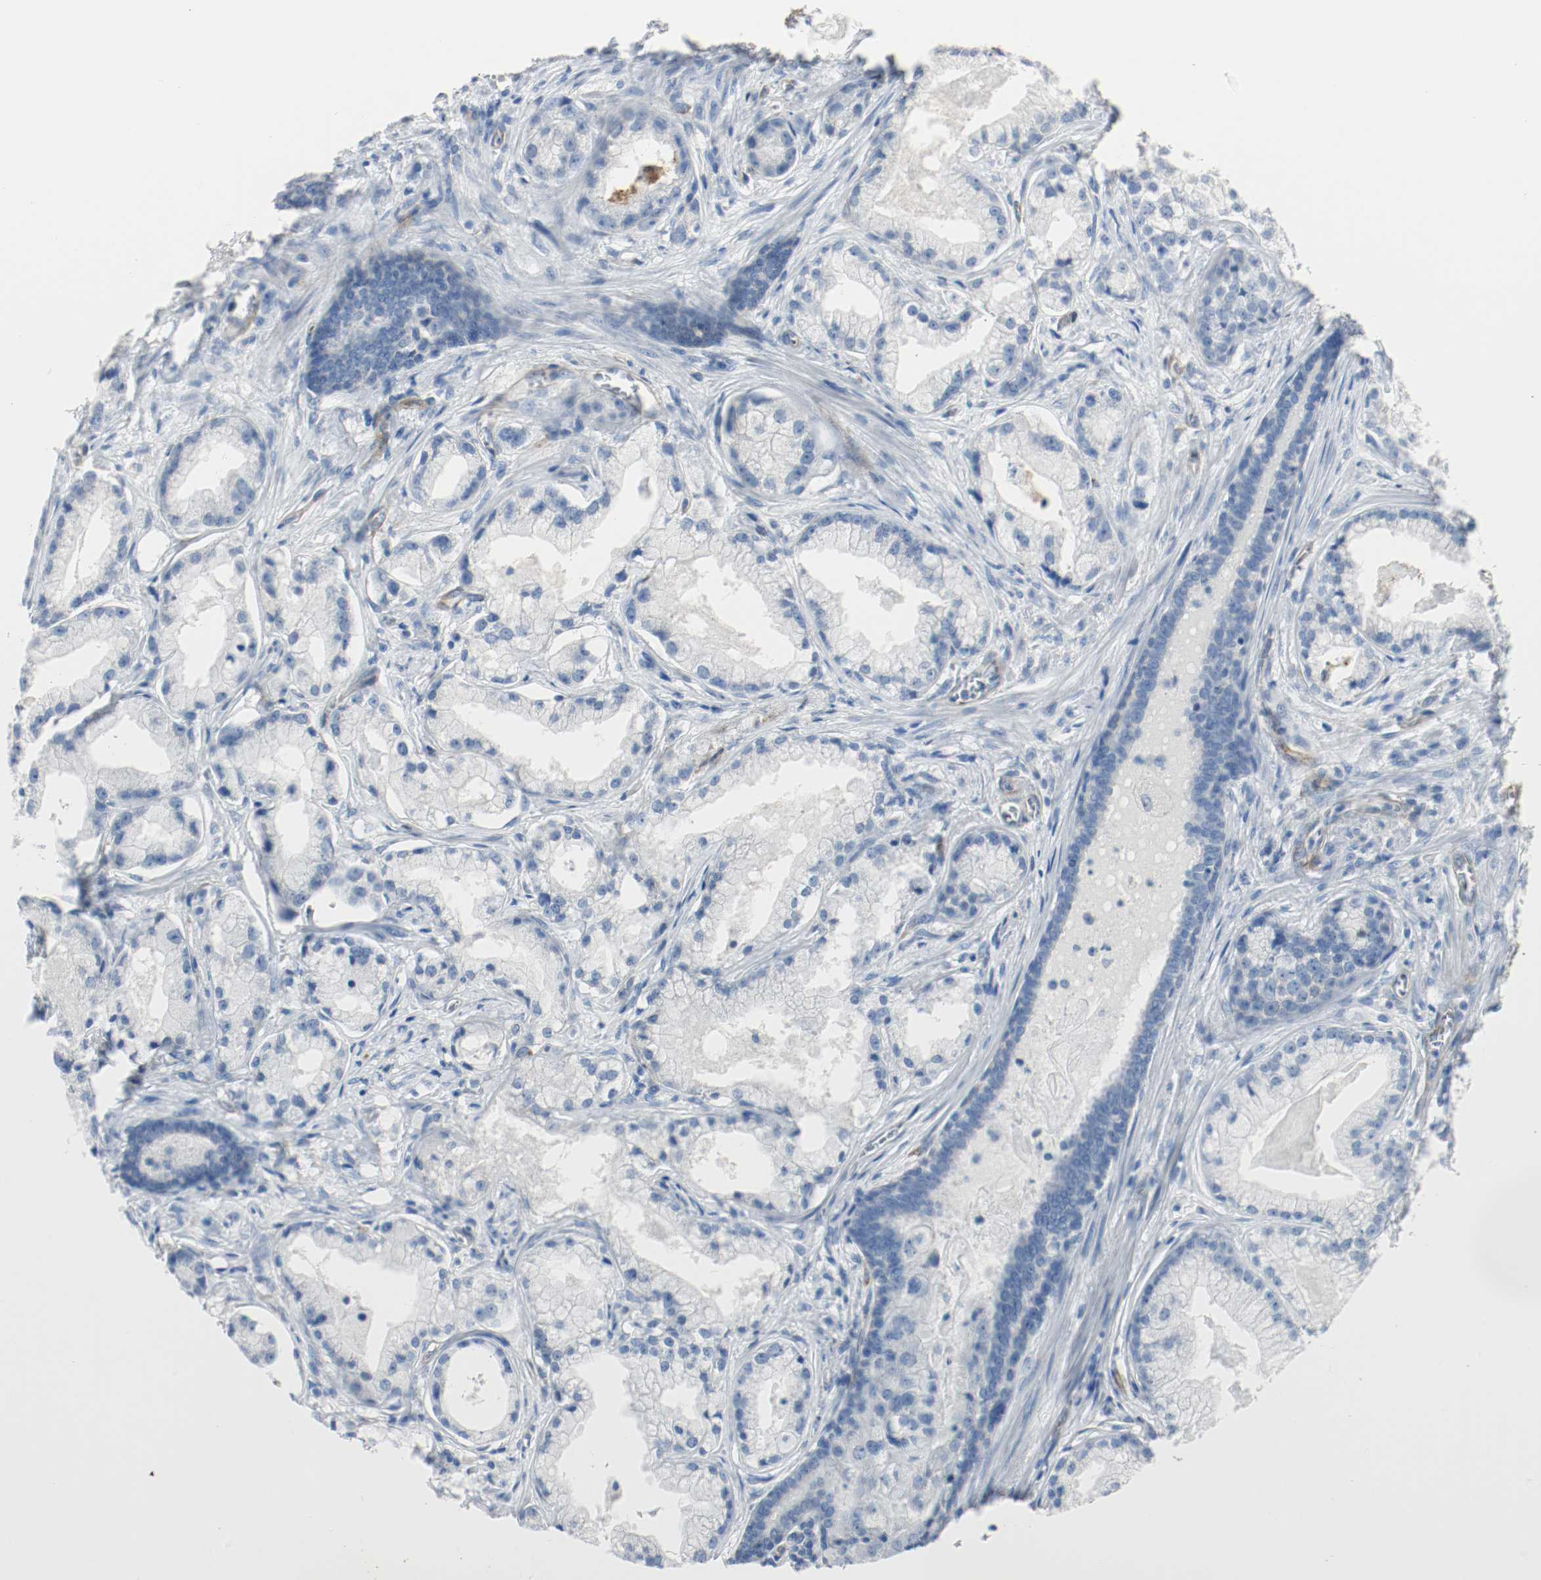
{"staining": {"intensity": "negative", "quantity": "none", "location": "none"}, "tissue": "prostate cancer", "cell_type": "Tumor cells", "image_type": "cancer", "snomed": [{"axis": "morphology", "description": "Adenocarcinoma, Low grade"}, {"axis": "topography", "description": "Prostate"}], "caption": "IHC micrograph of prostate cancer (low-grade adenocarcinoma) stained for a protein (brown), which shows no positivity in tumor cells. (DAB immunohistochemistry with hematoxylin counter stain).", "gene": "LAMB1", "patient": {"sex": "male", "age": 59}}